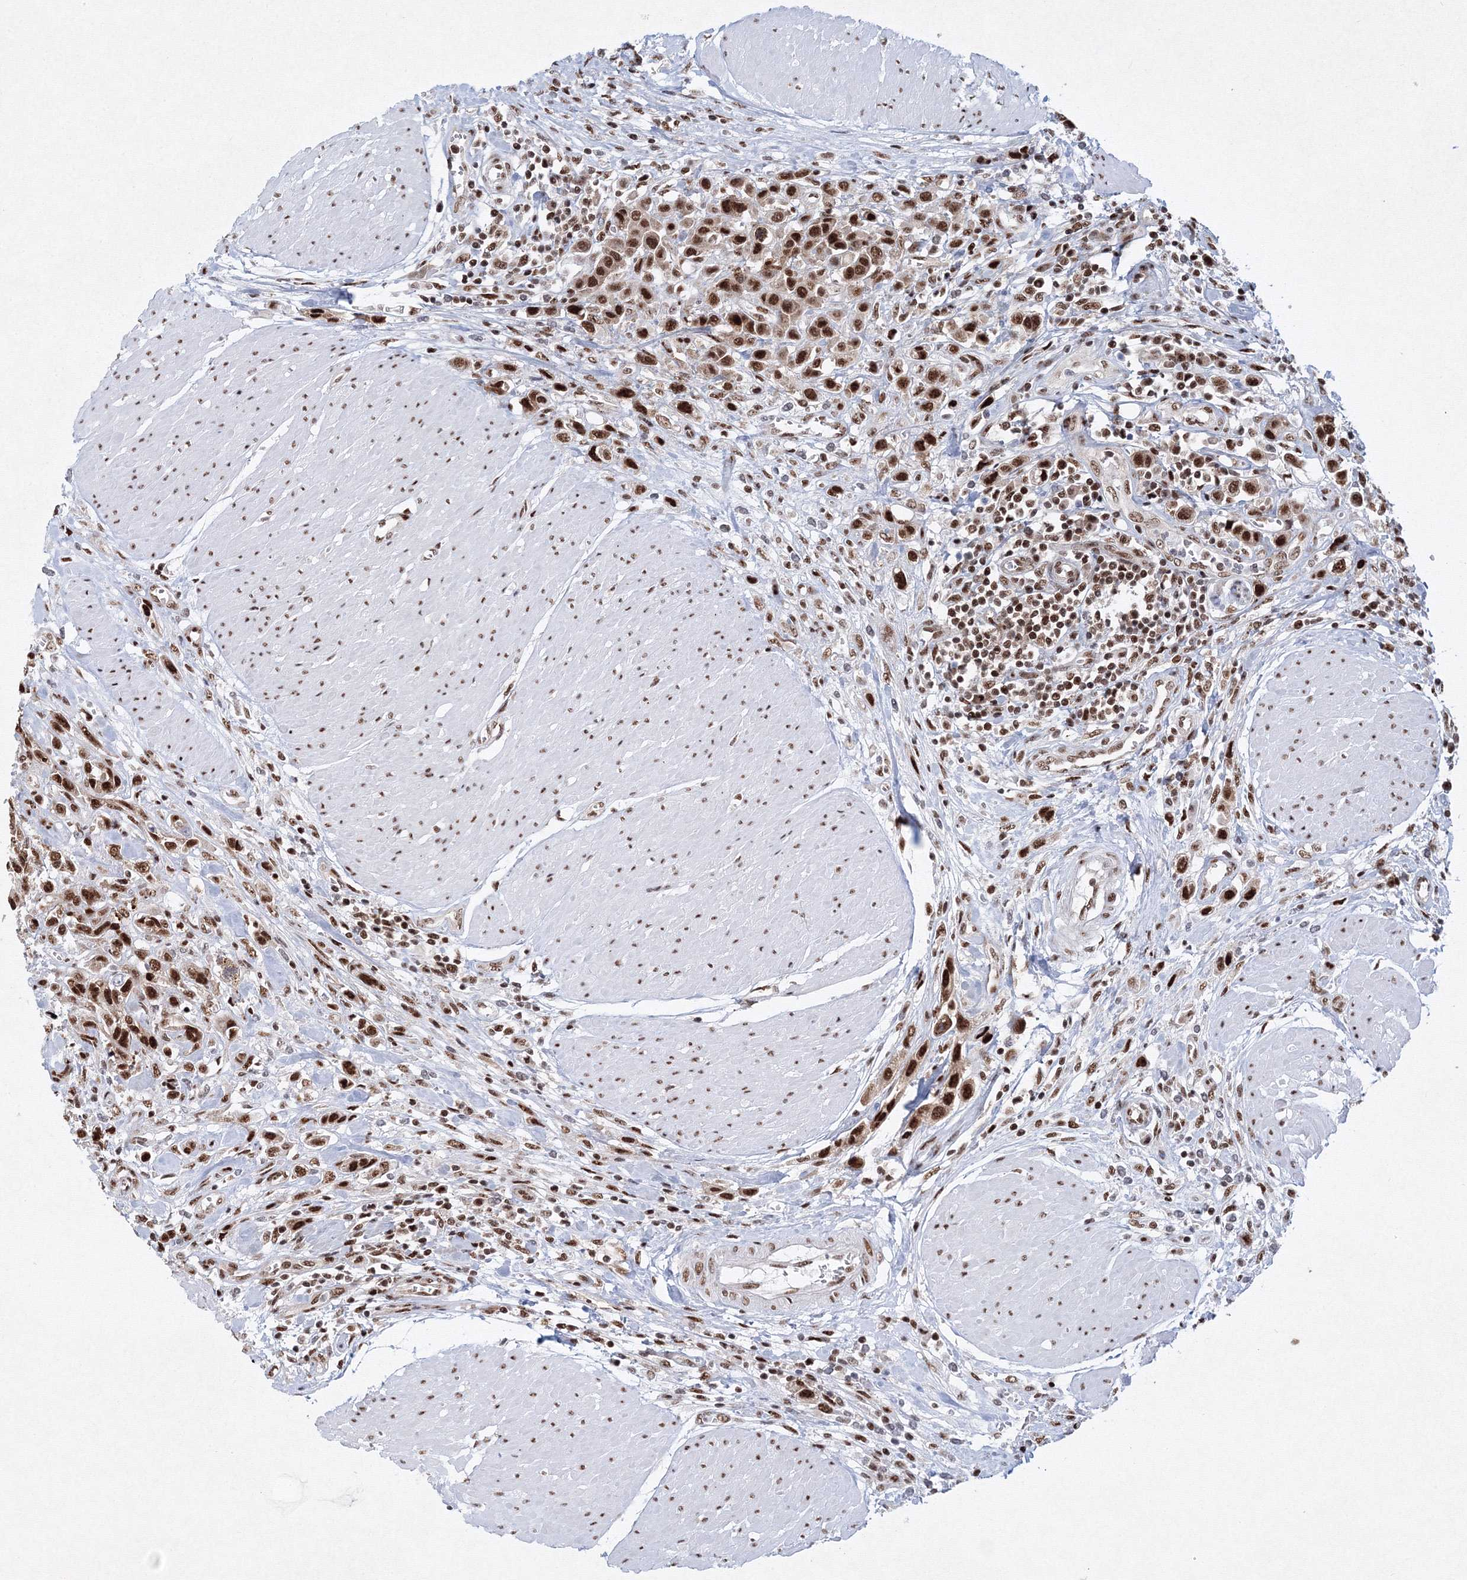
{"staining": {"intensity": "strong", "quantity": ">75%", "location": "nuclear"}, "tissue": "urothelial cancer", "cell_type": "Tumor cells", "image_type": "cancer", "snomed": [{"axis": "morphology", "description": "Urothelial carcinoma, High grade"}, {"axis": "topography", "description": "Urinary bladder"}], "caption": "High-magnification brightfield microscopy of urothelial cancer stained with DAB (brown) and counterstained with hematoxylin (blue). tumor cells exhibit strong nuclear expression is seen in approximately>75% of cells. (DAB IHC, brown staining for protein, blue staining for nuclei).", "gene": "SNRPC", "patient": {"sex": "male", "age": 50}}